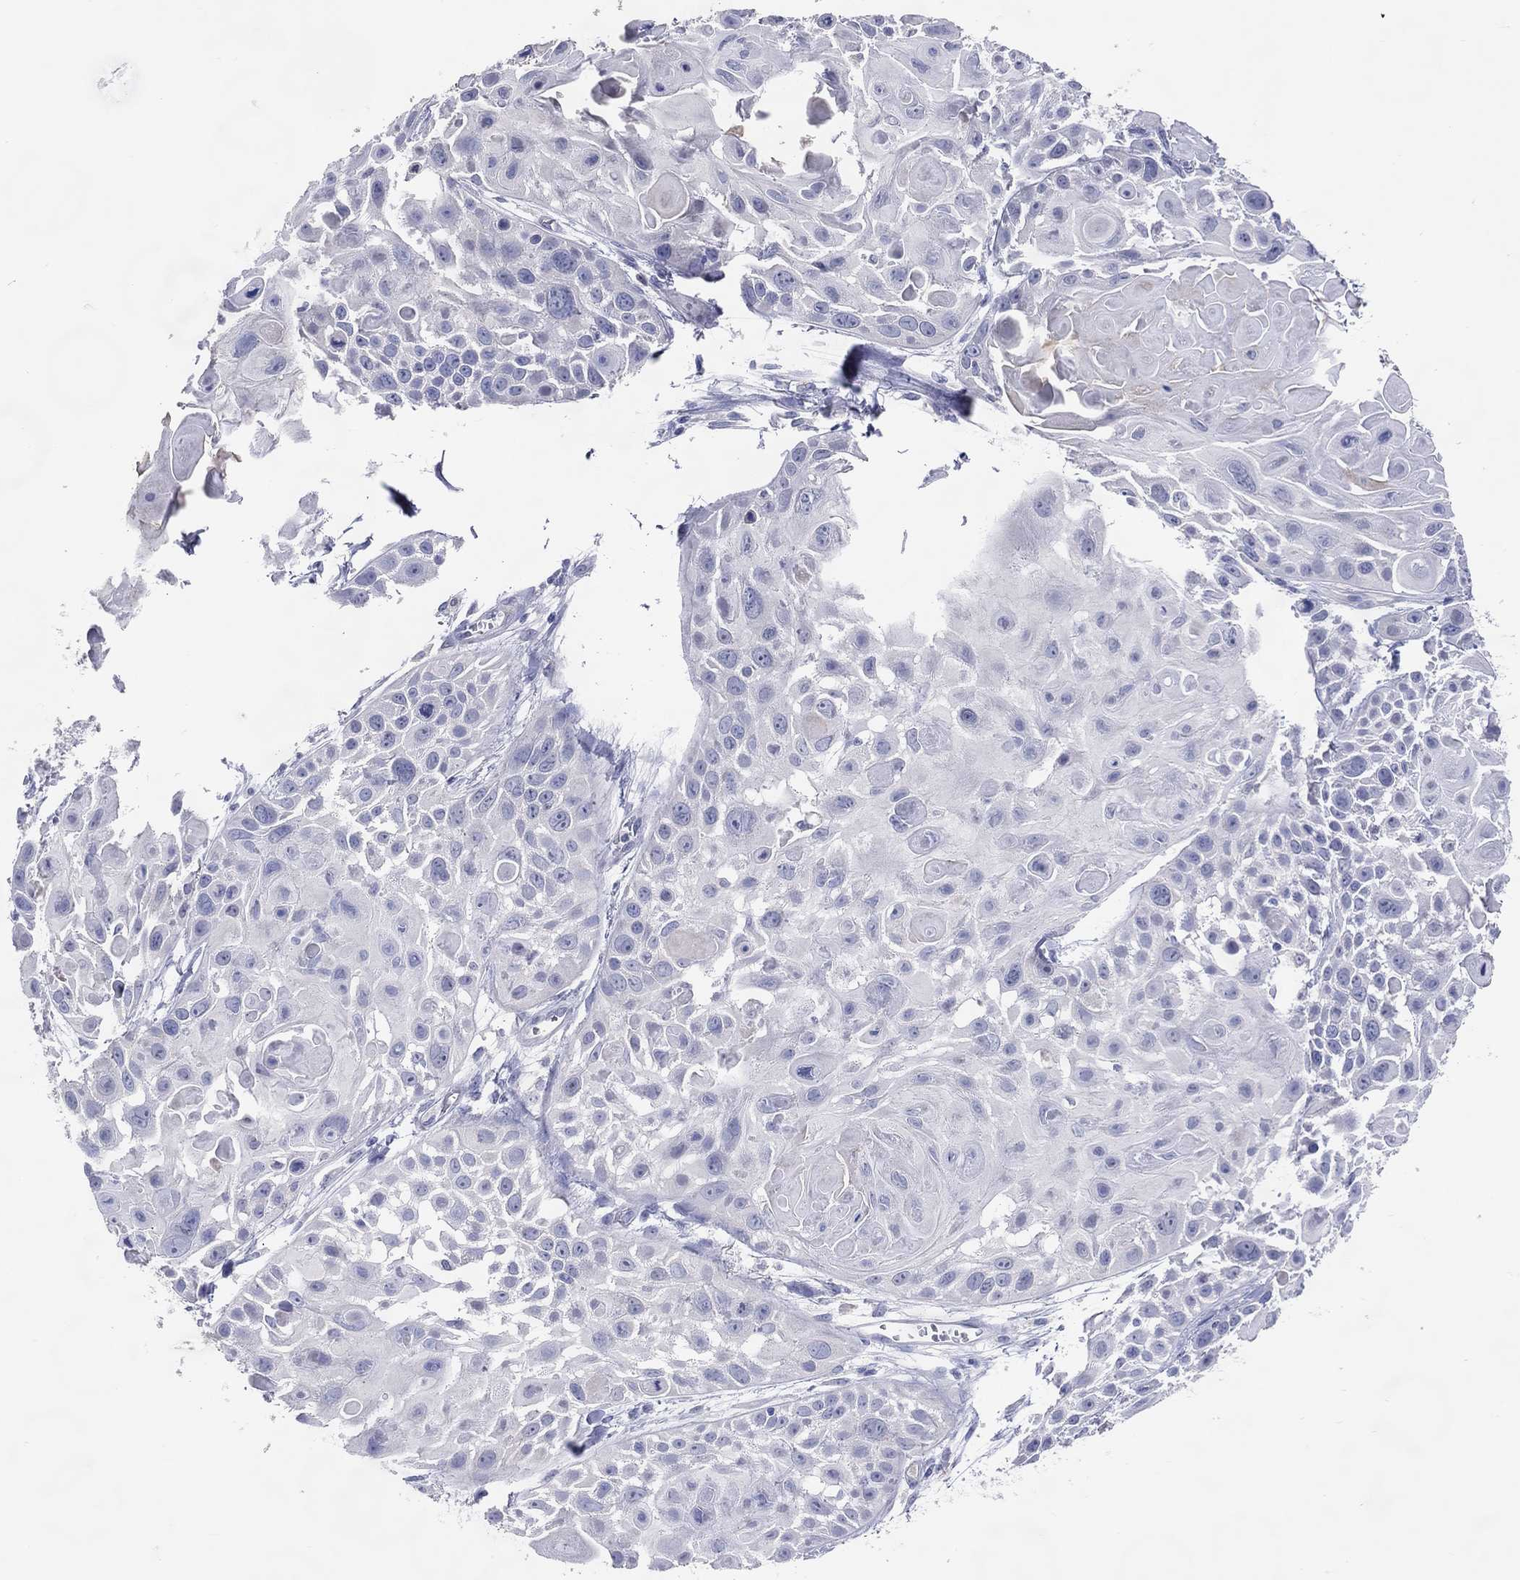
{"staining": {"intensity": "negative", "quantity": "none", "location": "none"}, "tissue": "skin cancer", "cell_type": "Tumor cells", "image_type": "cancer", "snomed": [{"axis": "morphology", "description": "Squamous cell carcinoma, NOS"}, {"axis": "topography", "description": "Skin"}, {"axis": "topography", "description": "Anal"}], "caption": "An immunohistochemistry micrograph of skin squamous cell carcinoma is shown. There is no staining in tumor cells of skin squamous cell carcinoma.", "gene": "DNAH6", "patient": {"sex": "female", "age": 75}}